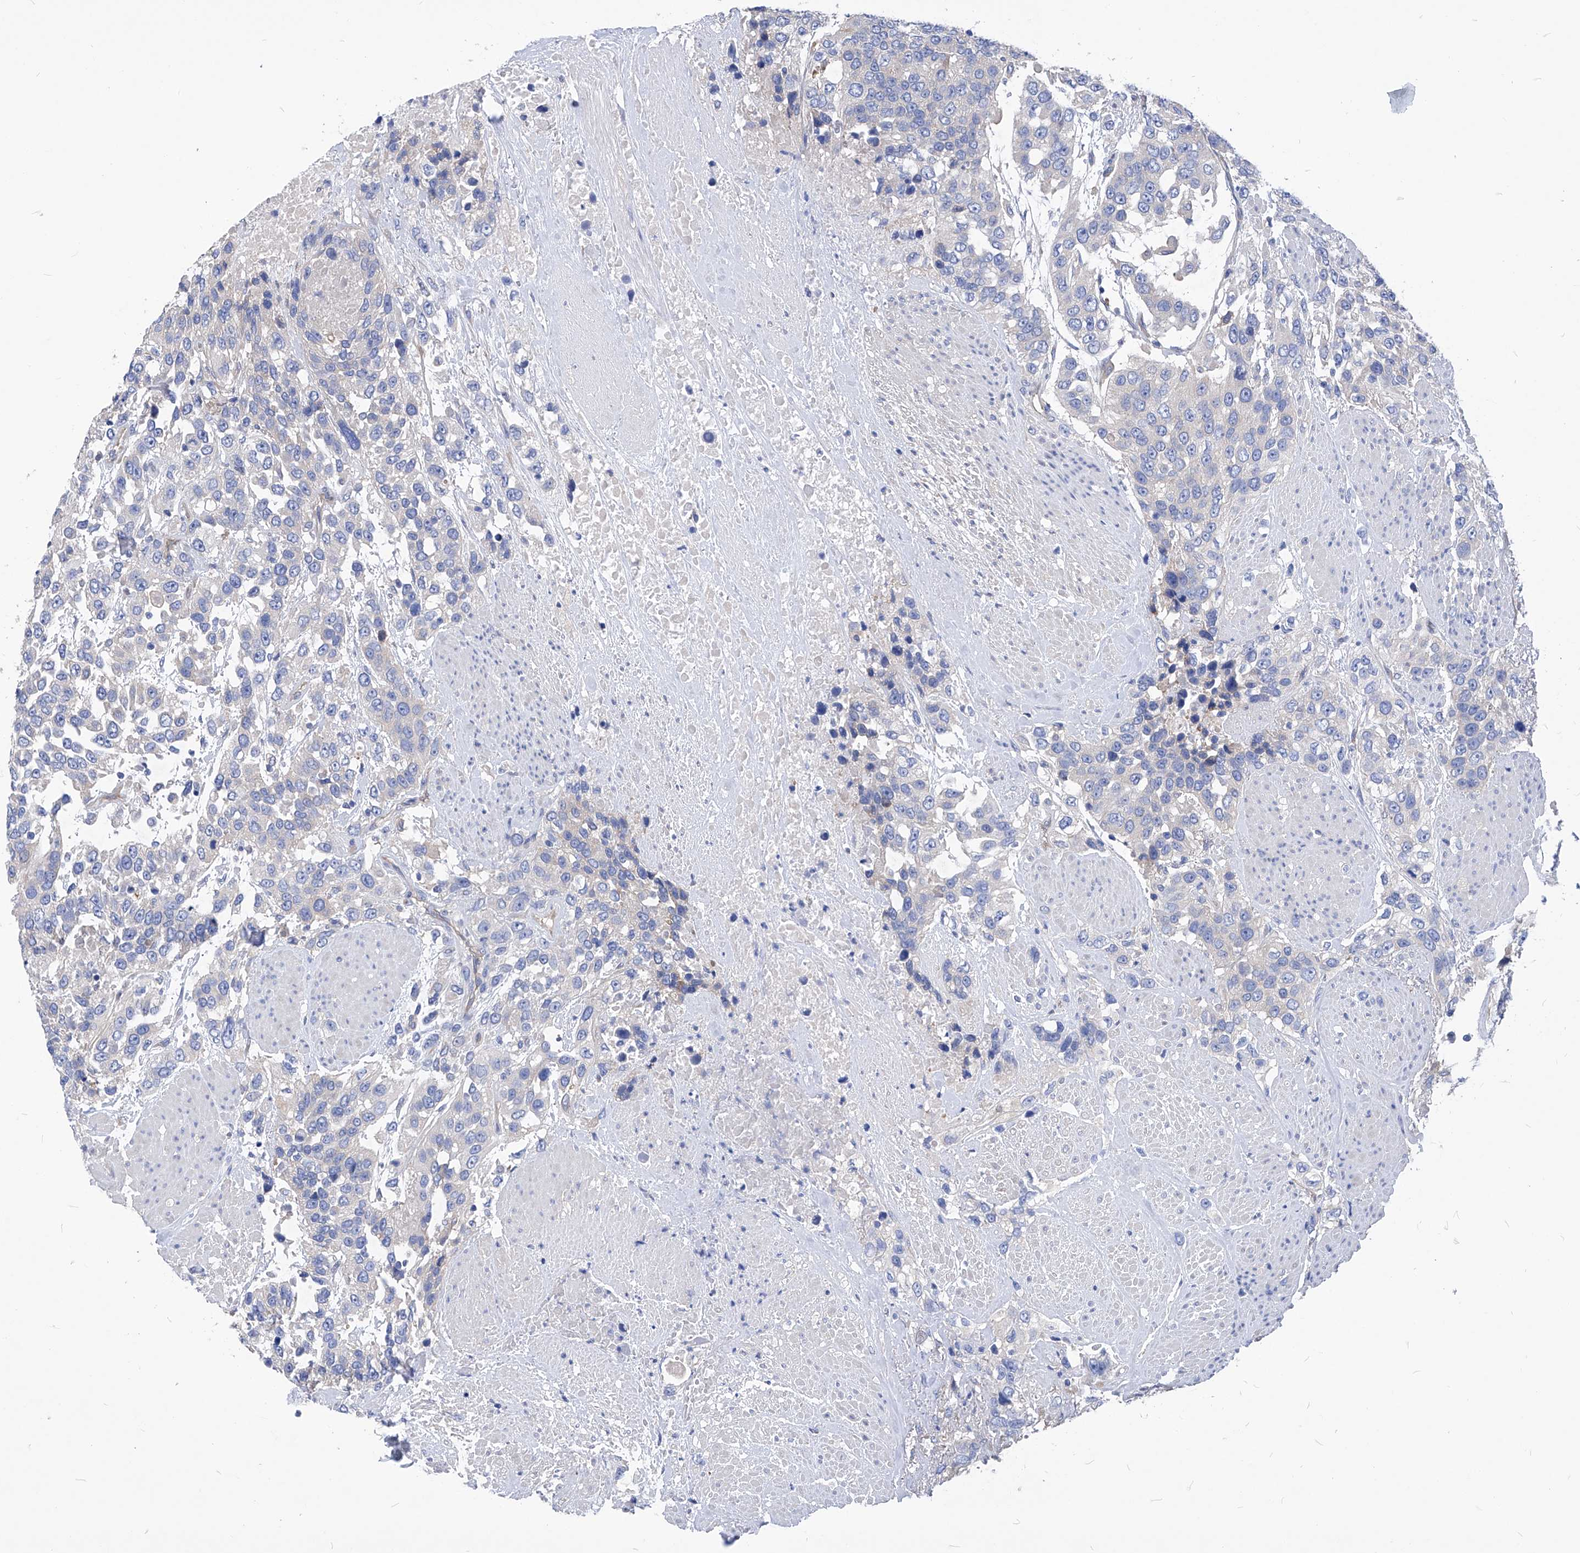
{"staining": {"intensity": "negative", "quantity": "none", "location": "none"}, "tissue": "urothelial cancer", "cell_type": "Tumor cells", "image_type": "cancer", "snomed": [{"axis": "morphology", "description": "Urothelial carcinoma, High grade"}, {"axis": "topography", "description": "Urinary bladder"}], "caption": "Tumor cells are negative for brown protein staining in urothelial carcinoma (high-grade). (Stains: DAB immunohistochemistry with hematoxylin counter stain, Microscopy: brightfield microscopy at high magnification).", "gene": "XPNPEP1", "patient": {"sex": "female", "age": 80}}